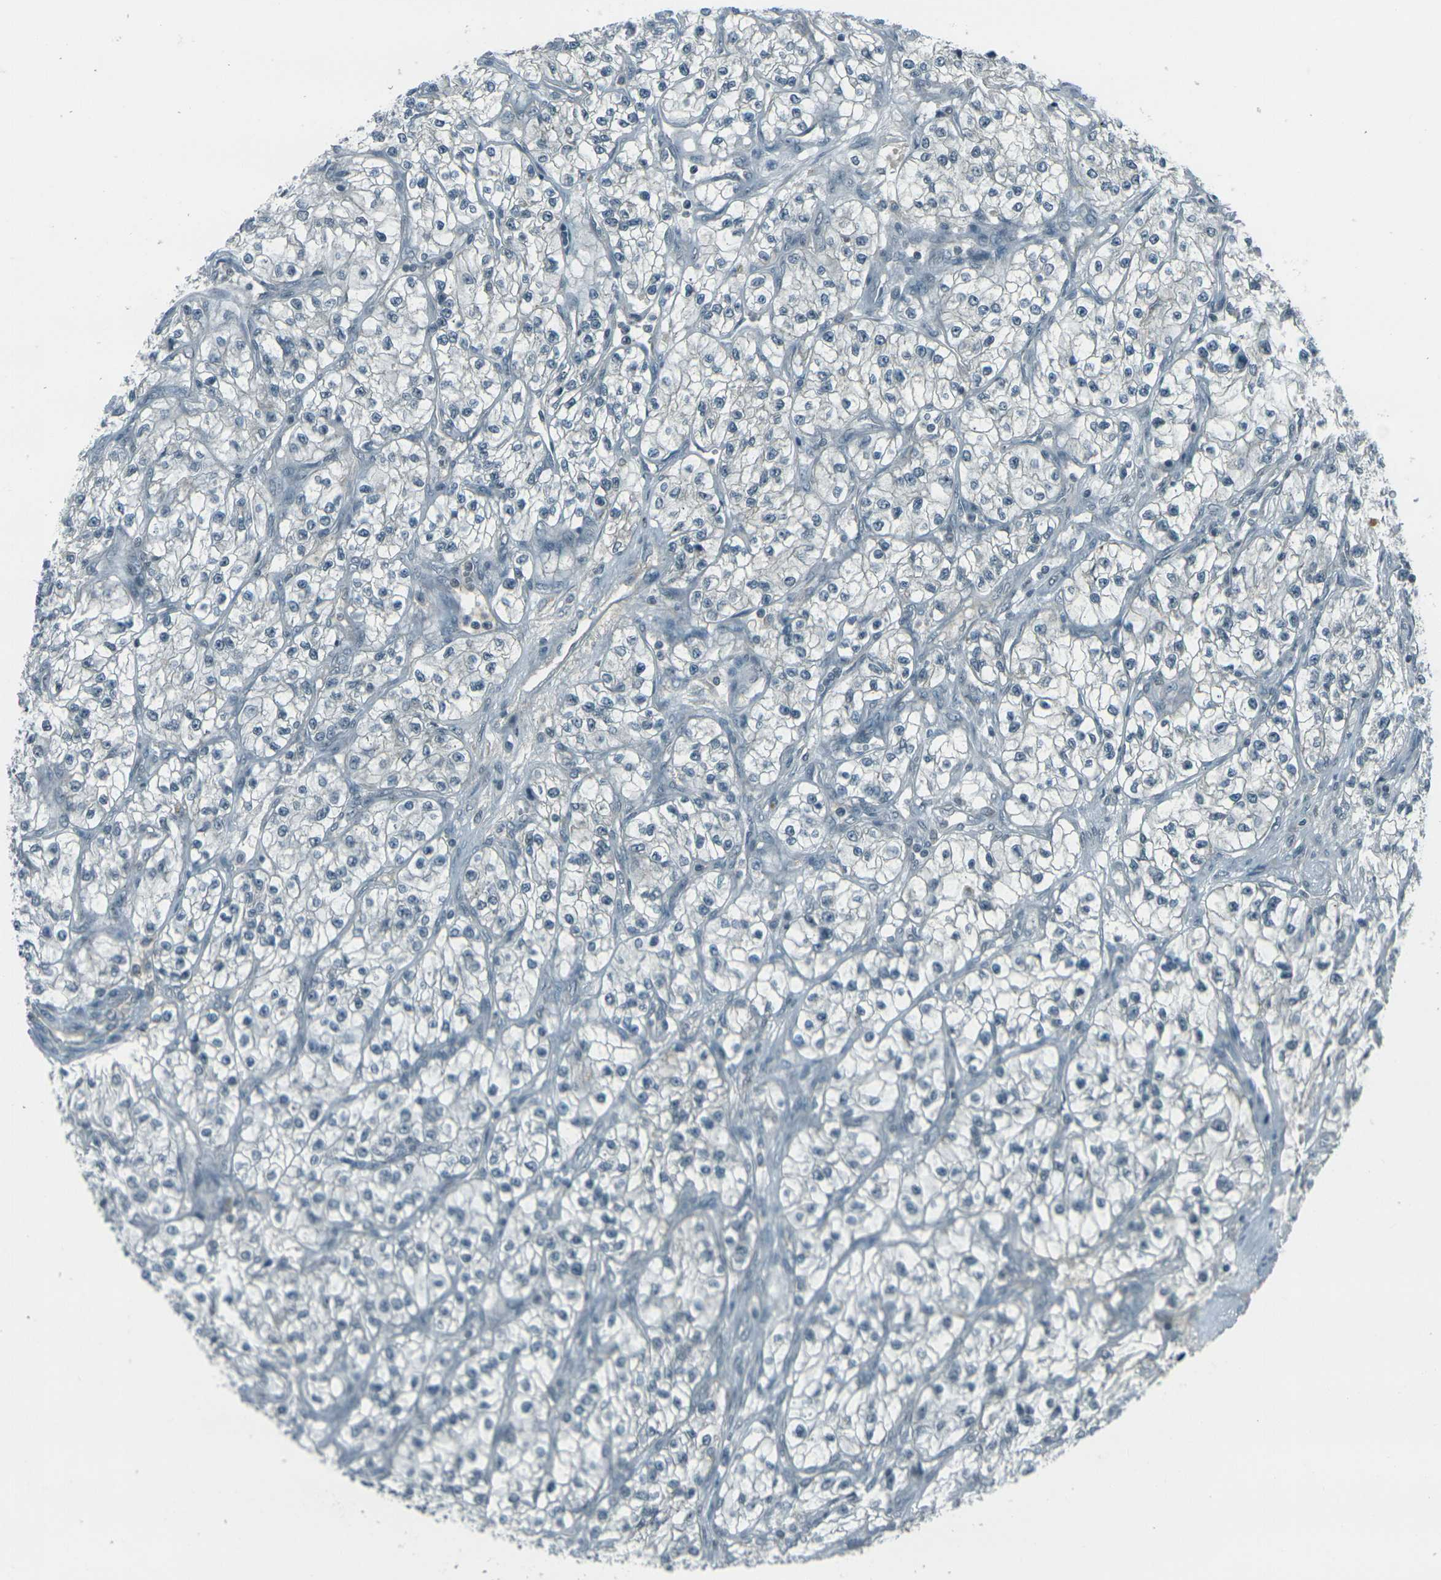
{"staining": {"intensity": "negative", "quantity": "none", "location": "none"}, "tissue": "renal cancer", "cell_type": "Tumor cells", "image_type": "cancer", "snomed": [{"axis": "morphology", "description": "Adenocarcinoma, NOS"}, {"axis": "topography", "description": "Kidney"}], "caption": "Immunohistochemistry (IHC) micrograph of neoplastic tissue: renal adenocarcinoma stained with DAB displays no significant protein staining in tumor cells.", "gene": "GPR19", "patient": {"sex": "female", "age": 57}}